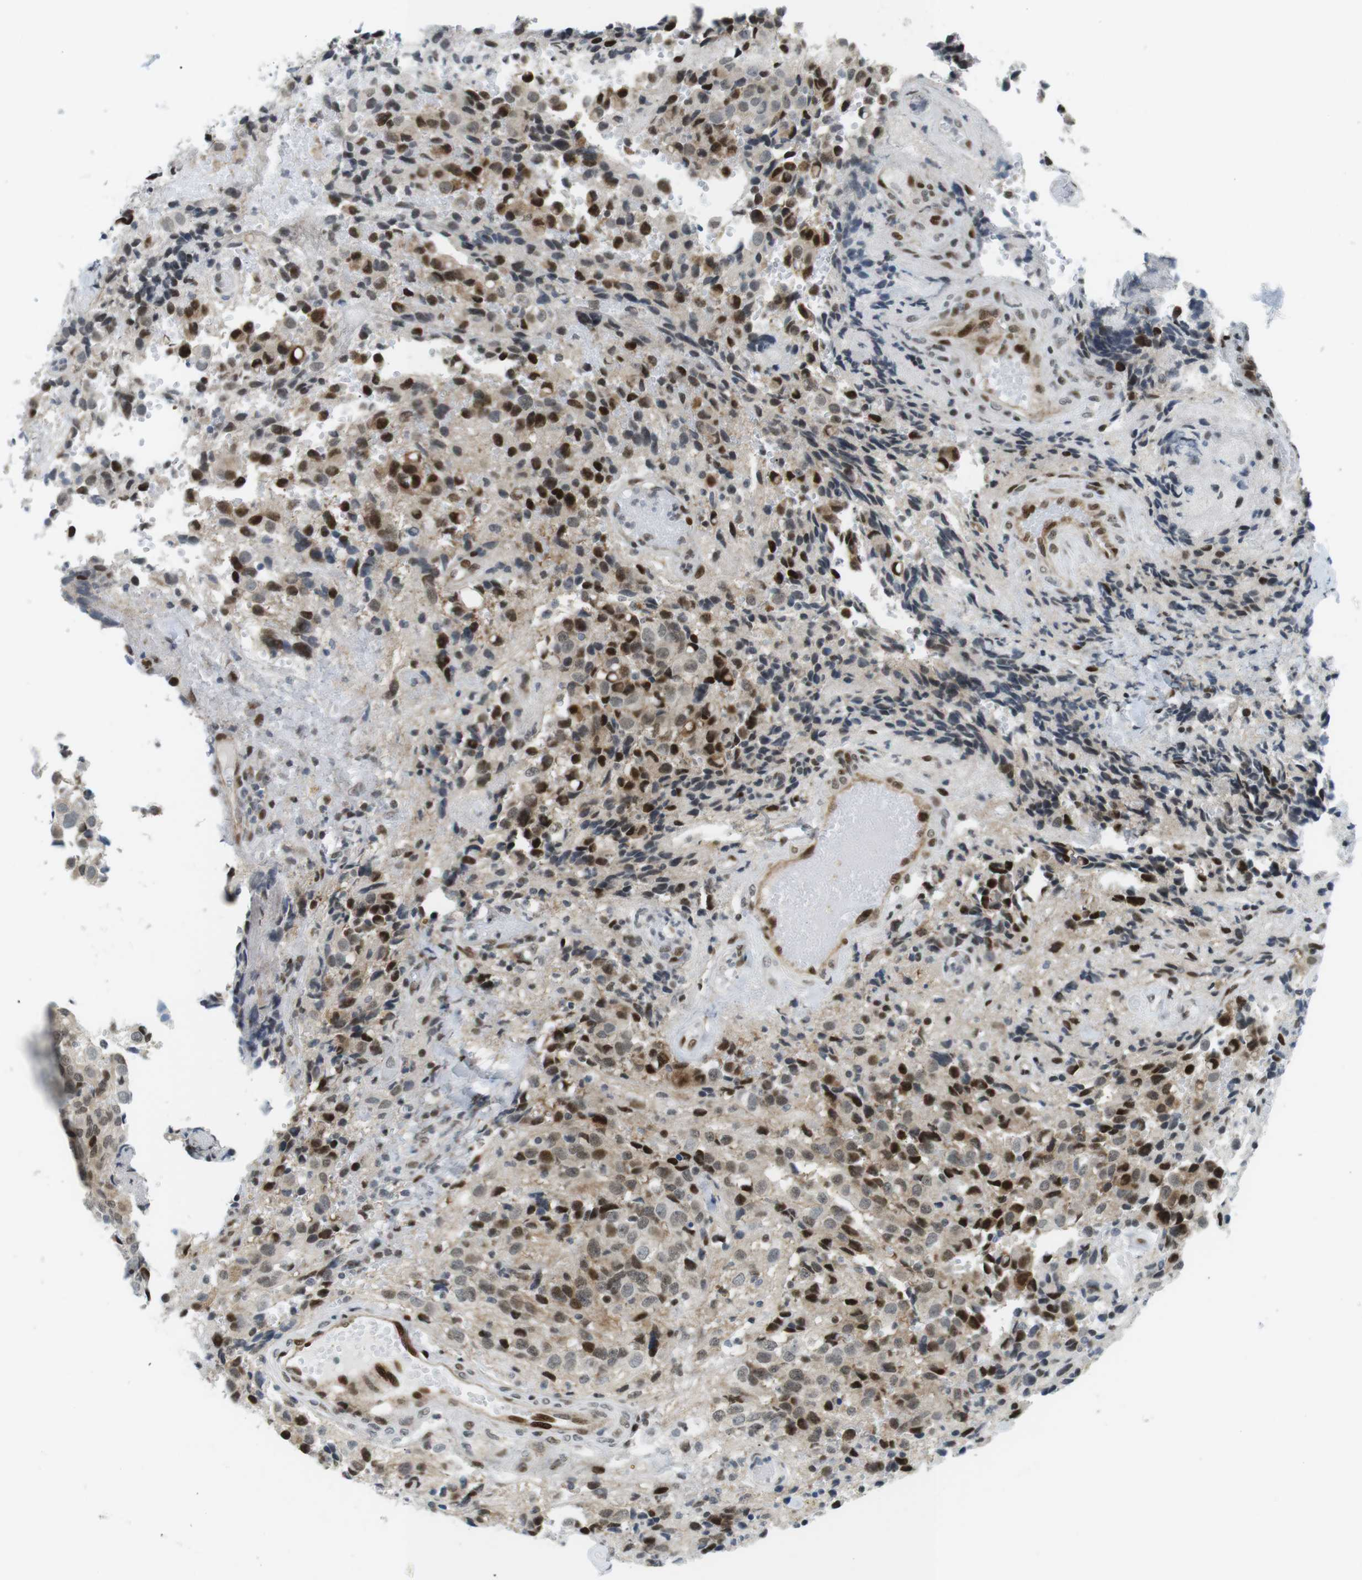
{"staining": {"intensity": "moderate", "quantity": "25%-75%", "location": "nuclear"}, "tissue": "glioma", "cell_type": "Tumor cells", "image_type": "cancer", "snomed": [{"axis": "morphology", "description": "Glioma, malignant, High grade"}, {"axis": "topography", "description": "Brain"}], "caption": "A brown stain highlights moderate nuclear expression of a protein in glioma tumor cells.", "gene": "CDC27", "patient": {"sex": "male", "age": 32}}